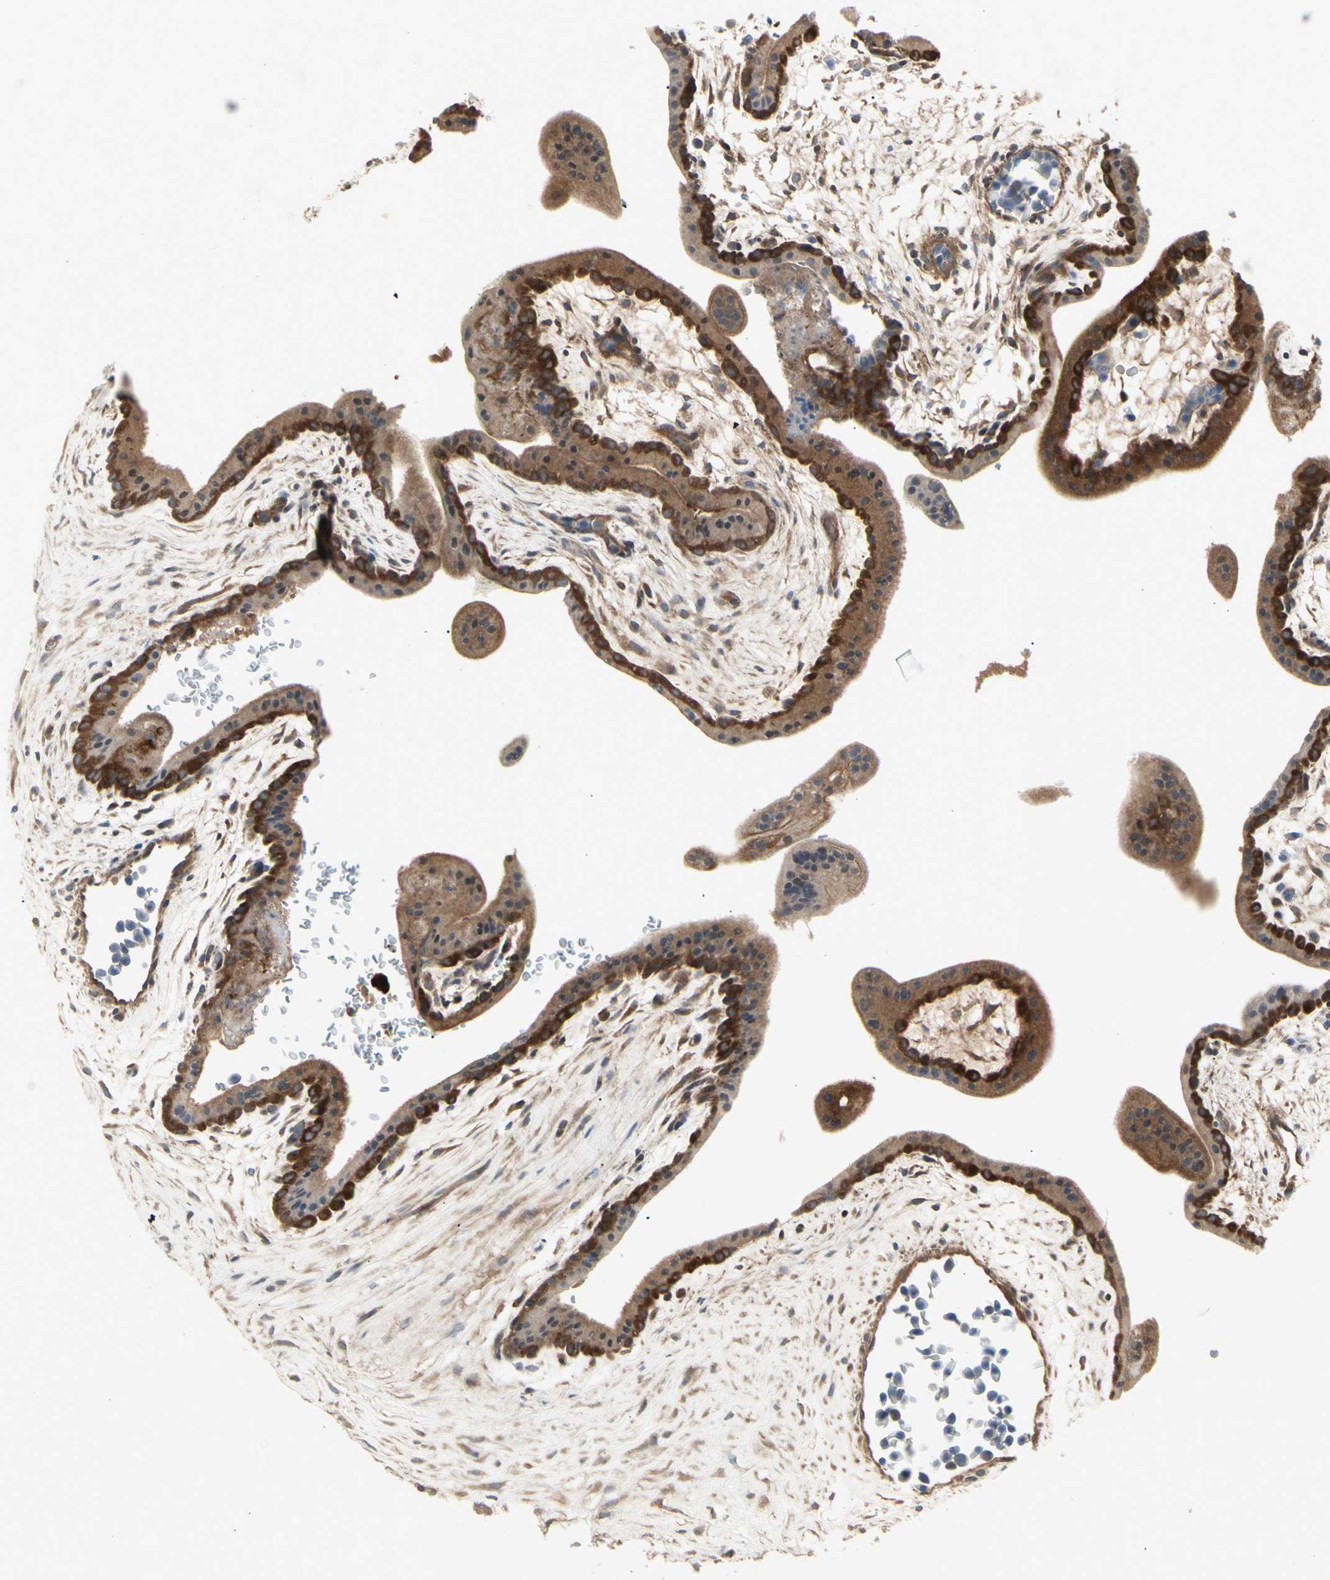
{"staining": {"intensity": "strong", "quantity": ">75%", "location": "cytoplasmic/membranous"}, "tissue": "placenta", "cell_type": "Trophoblastic cells", "image_type": "normal", "snomed": [{"axis": "morphology", "description": "Normal tissue, NOS"}, {"axis": "topography", "description": "Placenta"}], "caption": "Placenta stained with immunohistochemistry demonstrates strong cytoplasmic/membranous staining in approximately >75% of trophoblastic cells.", "gene": "CHURC1", "patient": {"sex": "female", "age": 35}}